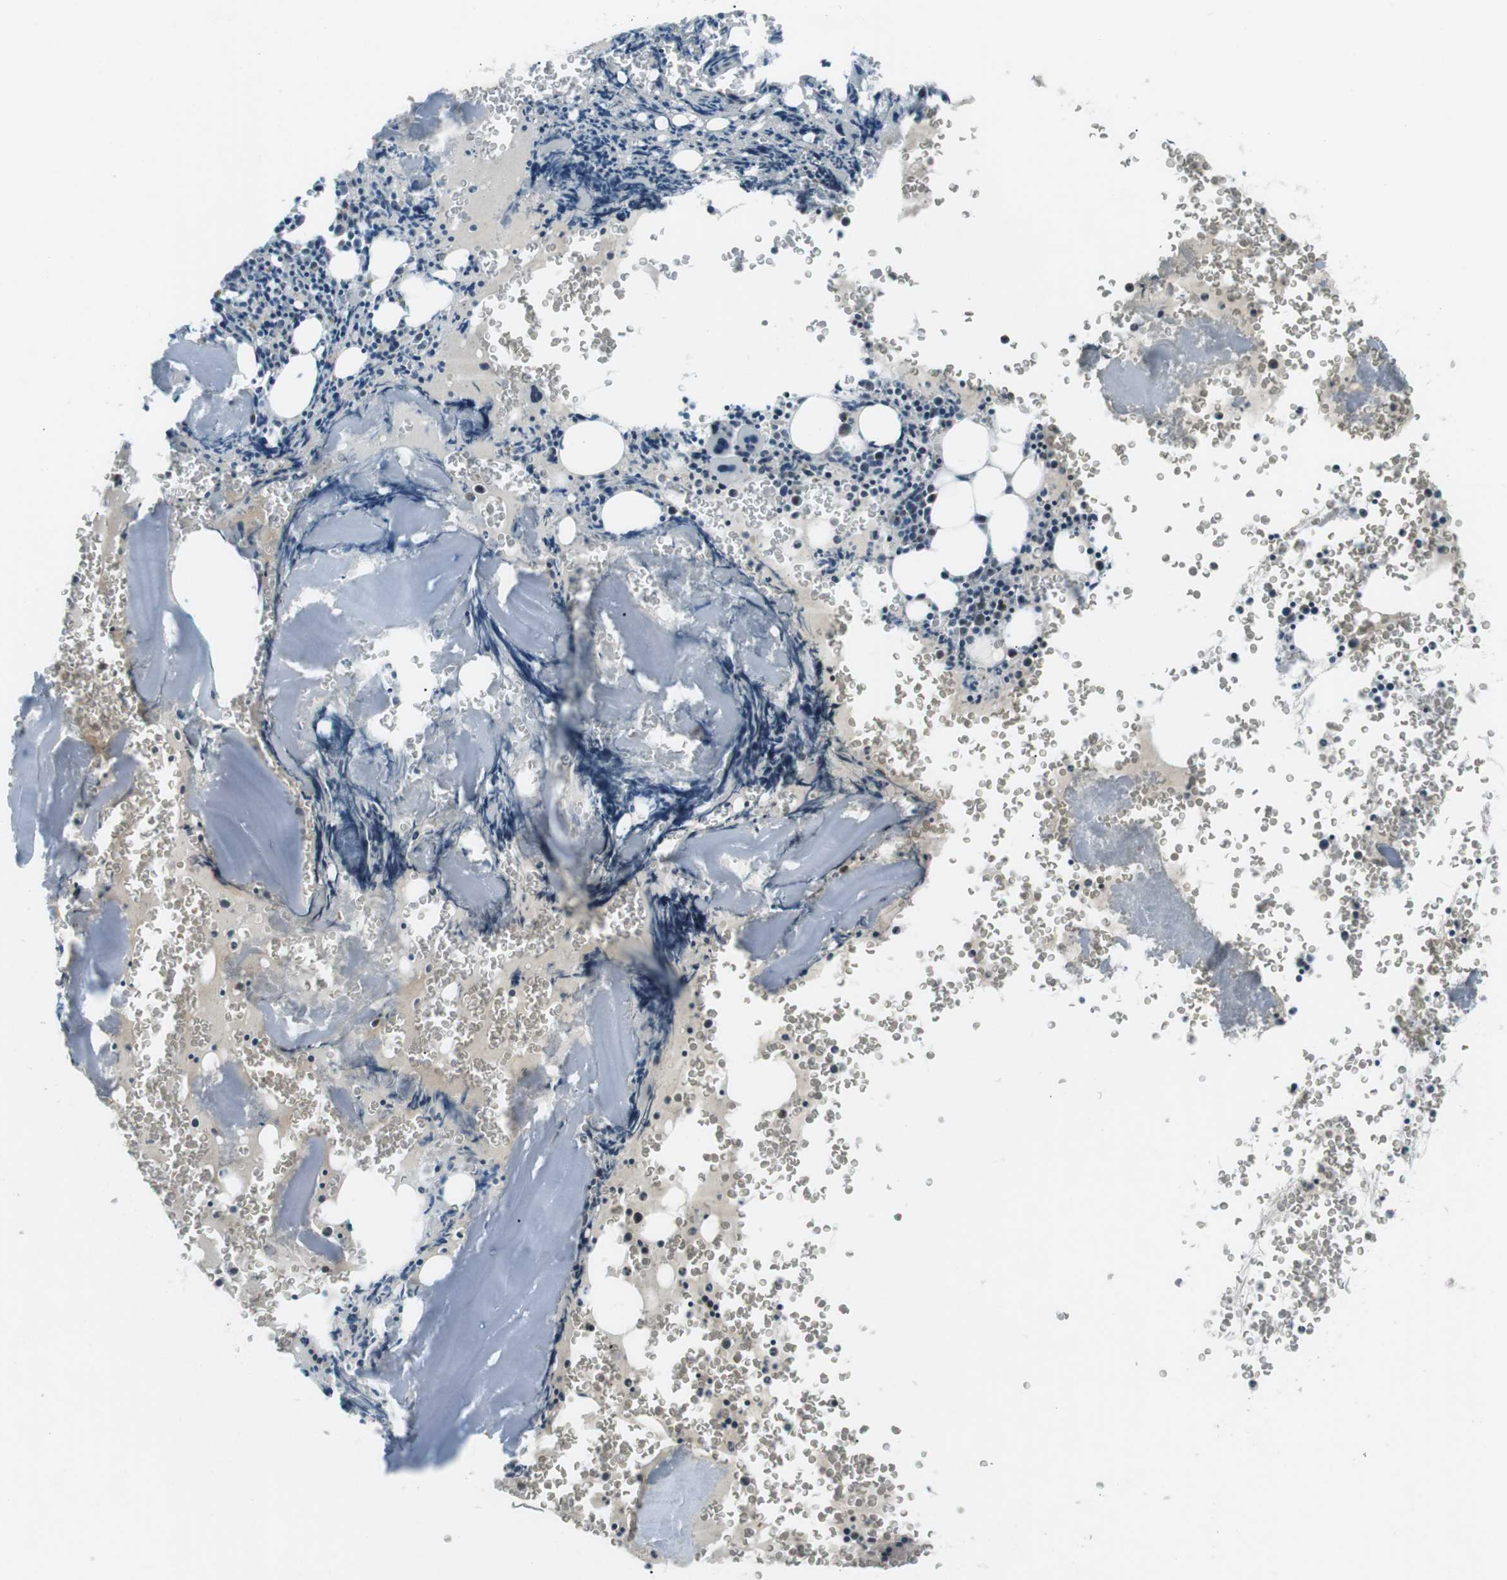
{"staining": {"intensity": "moderate", "quantity": "<25%", "location": "nuclear"}, "tissue": "bone marrow", "cell_type": "Hematopoietic cells", "image_type": "normal", "snomed": [{"axis": "morphology", "description": "Normal tissue, NOS"}, {"axis": "morphology", "description": "Inflammation, NOS"}, {"axis": "topography", "description": "Bone marrow"}], "caption": "Hematopoietic cells exhibit low levels of moderate nuclear staining in about <25% of cells in normal human bone marrow.", "gene": "PJA1", "patient": {"sex": "male", "age": 37}}